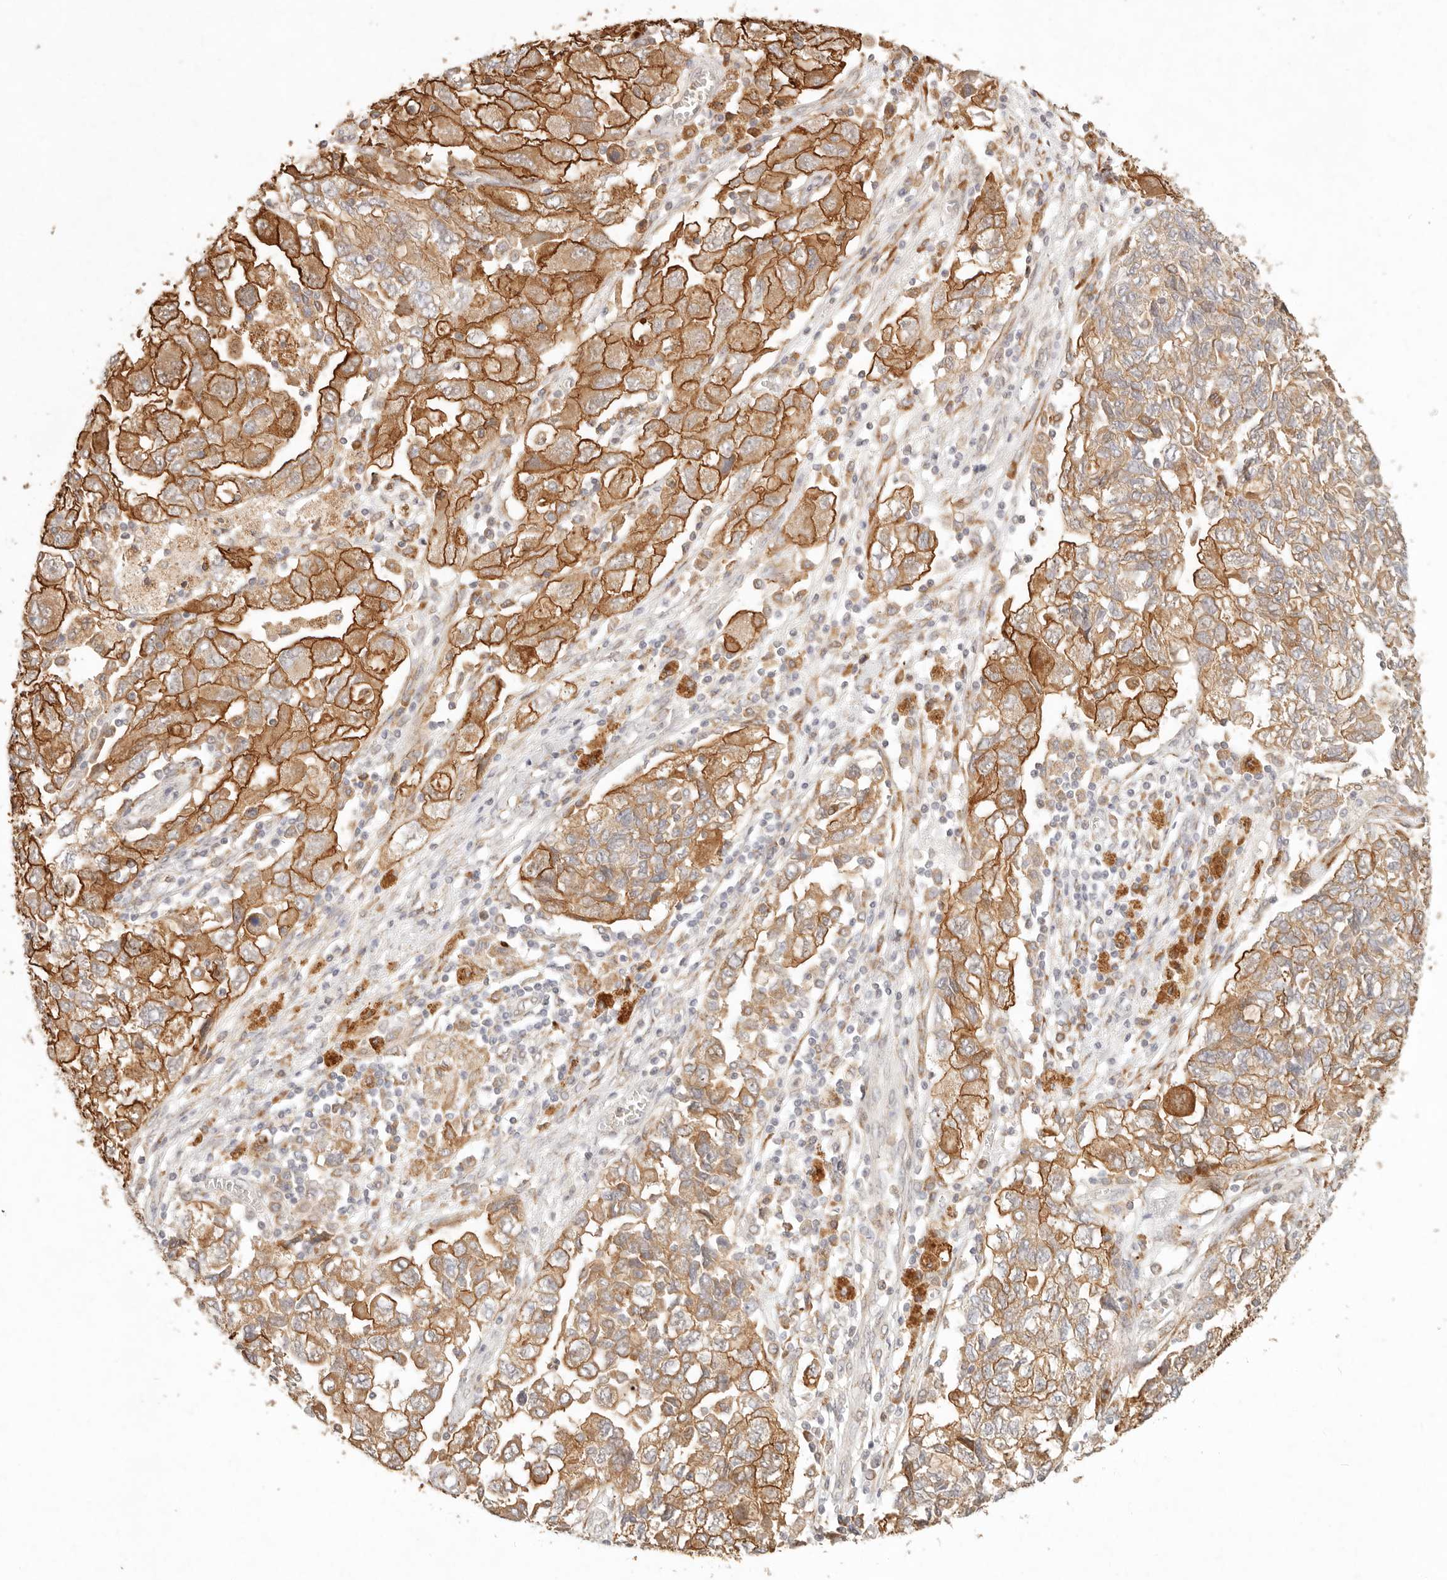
{"staining": {"intensity": "strong", "quantity": ">75%", "location": "cytoplasmic/membranous"}, "tissue": "ovarian cancer", "cell_type": "Tumor cells", "image_type": "cancer", "snomed": [{"axis": "morphology", "description": "Carcinoma, NOS"}, {"axis": "morphology", "description": "Cystadenocarcinoma, serous, NOS"}, {"axis": "topography", "description": "Ovary"}], "caption": "DAB immunohistochemical staining of human ovarian serous cystadenocarcinoma demonstrates strong cytoplasmic/membranous protein expression in approximately >75% of tumor cells.", "gene": "C1orf127", "patient": {"sex": "female", "age": 69}}